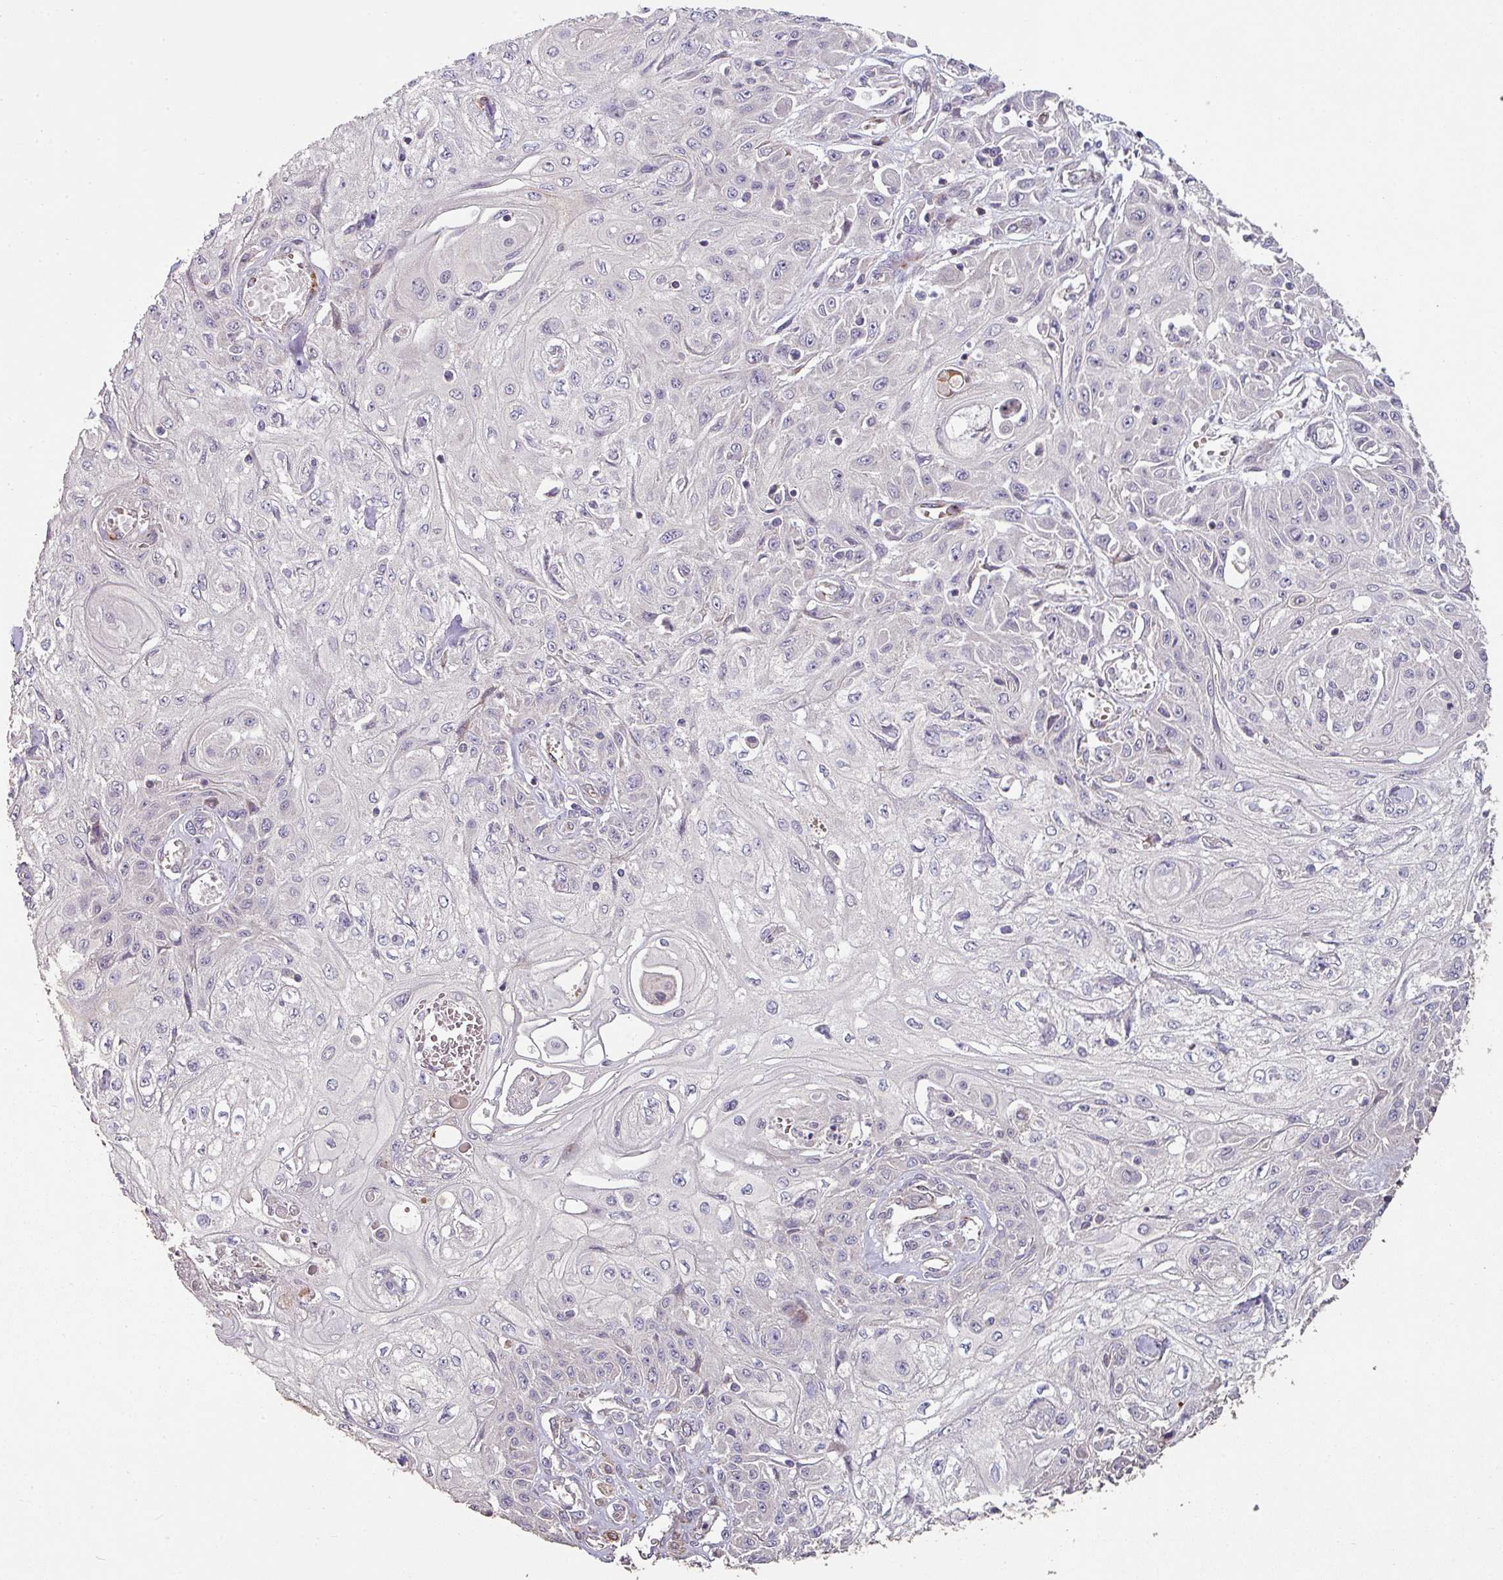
{"staining": {"intensity": "negative", "quantity": "none", "location": "none"}, "tissue": "skin cancer", "cell_type": "Tumor cells", "image_type": "cancer", "snomed": [{"axis": "morphology", "description": "Squamous cell carcinoma, NOS"}, {"axis": "morphology", "description": "Squamous cell carcinoma, metastatic, NOS"}, {"axis": "topography", "description": "Skin"}, {"axis": "topography", "description": "Lymph node"}], "caption": "Skin metastatic squamous cell carcinoma was stained to show a protein in brown. There is no significant positivity in tumor cells. (DAB (3,3'-diaminobenzidine) immunohistochemistry (IHC) with hematoxylin counter stain).", "gene": "RPL23A", "patient": {"sex": "male", "age": 75}}